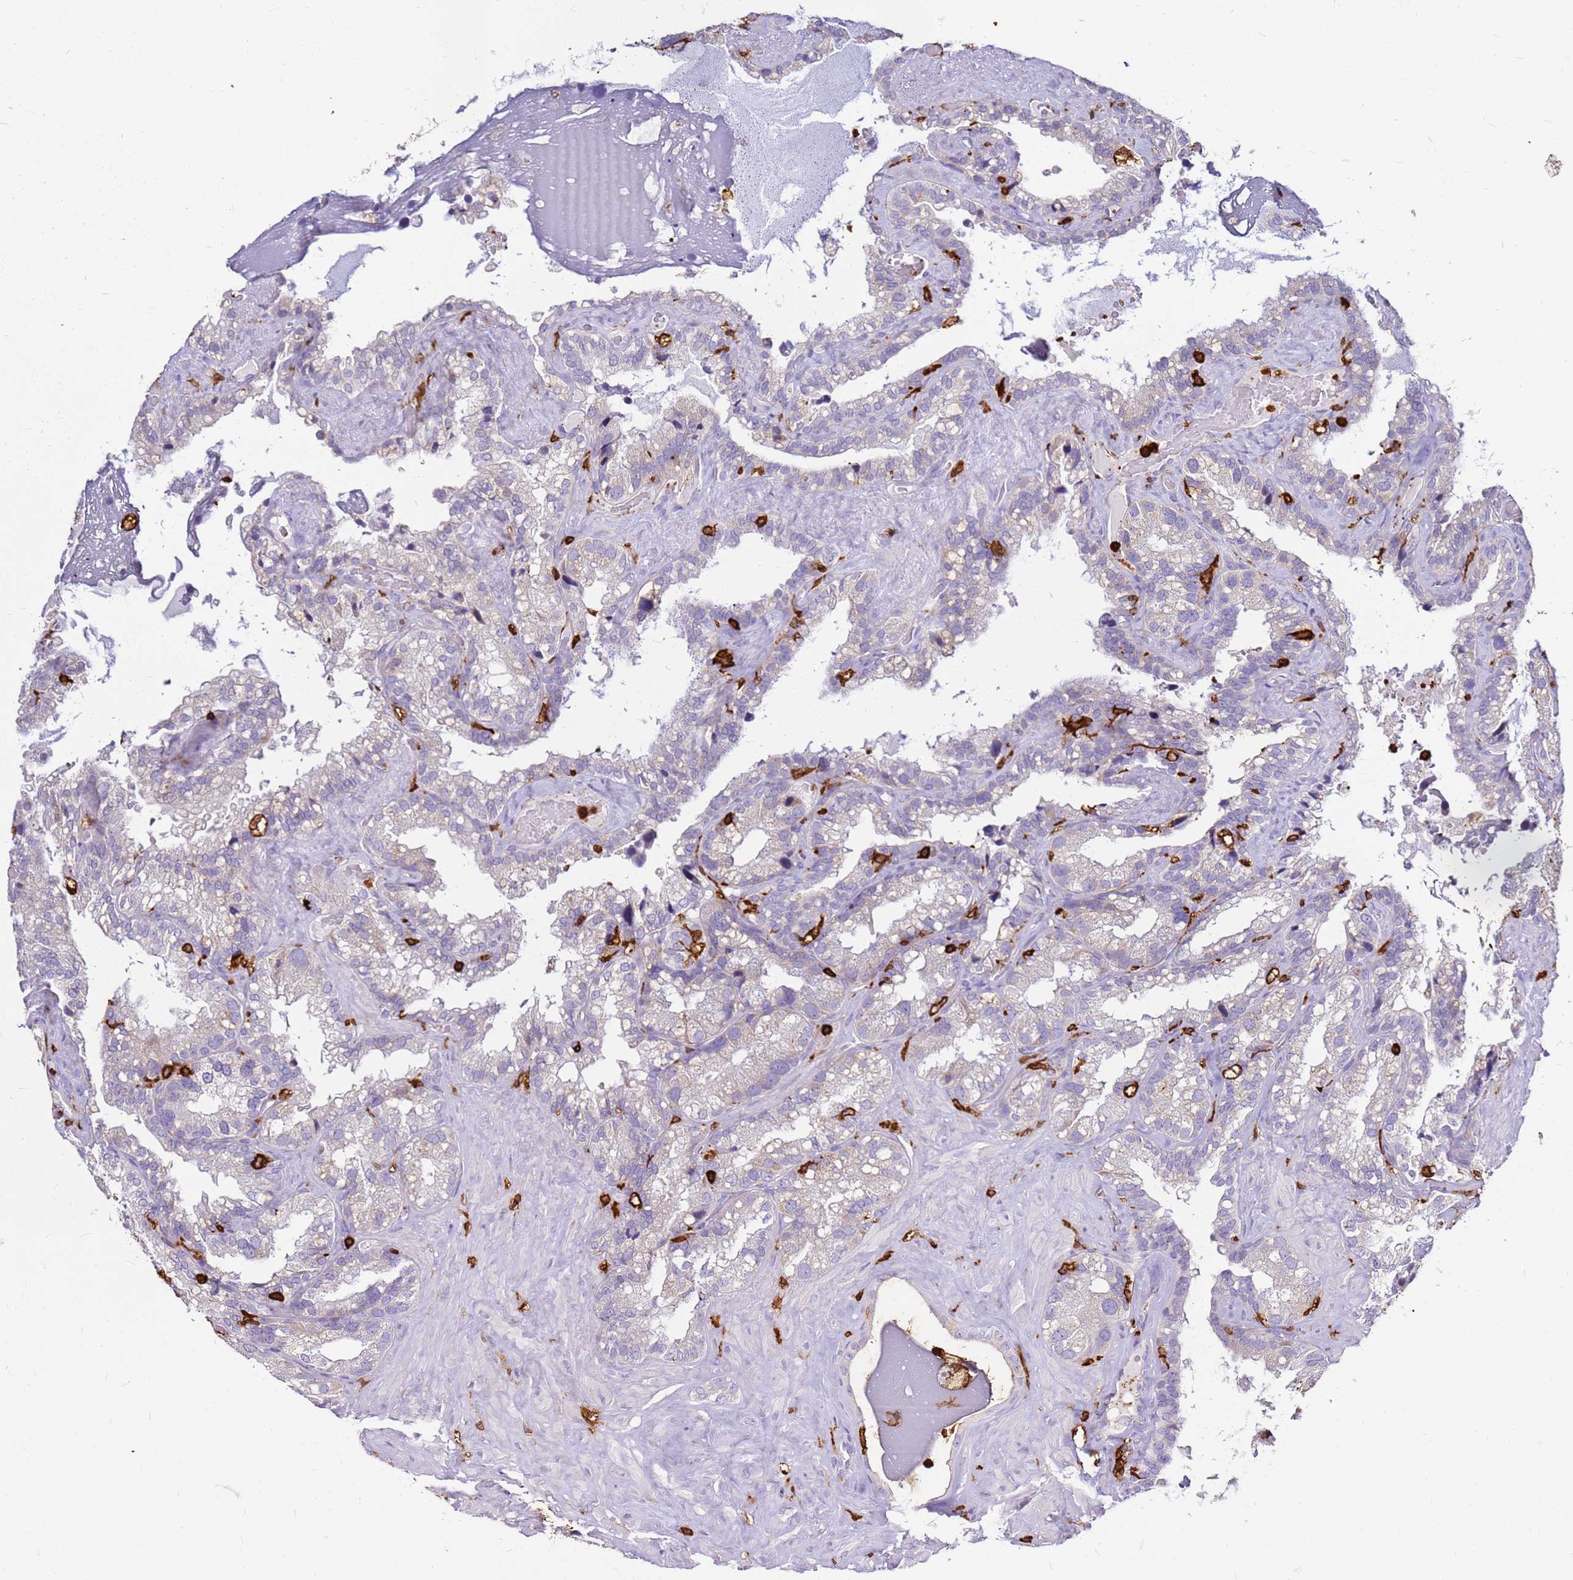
{"staining": {"intensity": "negative", "quantity": "none", "location": "none"}, "tissue": "seminal vesicle", "cell_type": "Glandular cells", "image_type": "normal", "snomed": [{"axis": "morphology", "description": "Normal tissue, NOS"}, {"axis": "topography", "description": "Prostate"}, {"axis": "topography", "description": "Seminal veicle"}], "caption": "A histopathology image of seminal vesicle stained for a protein exhibits no brown staining in glandular cells.", "gene": "CORO1A", "patient": {"sex": "male", "age": 68}}